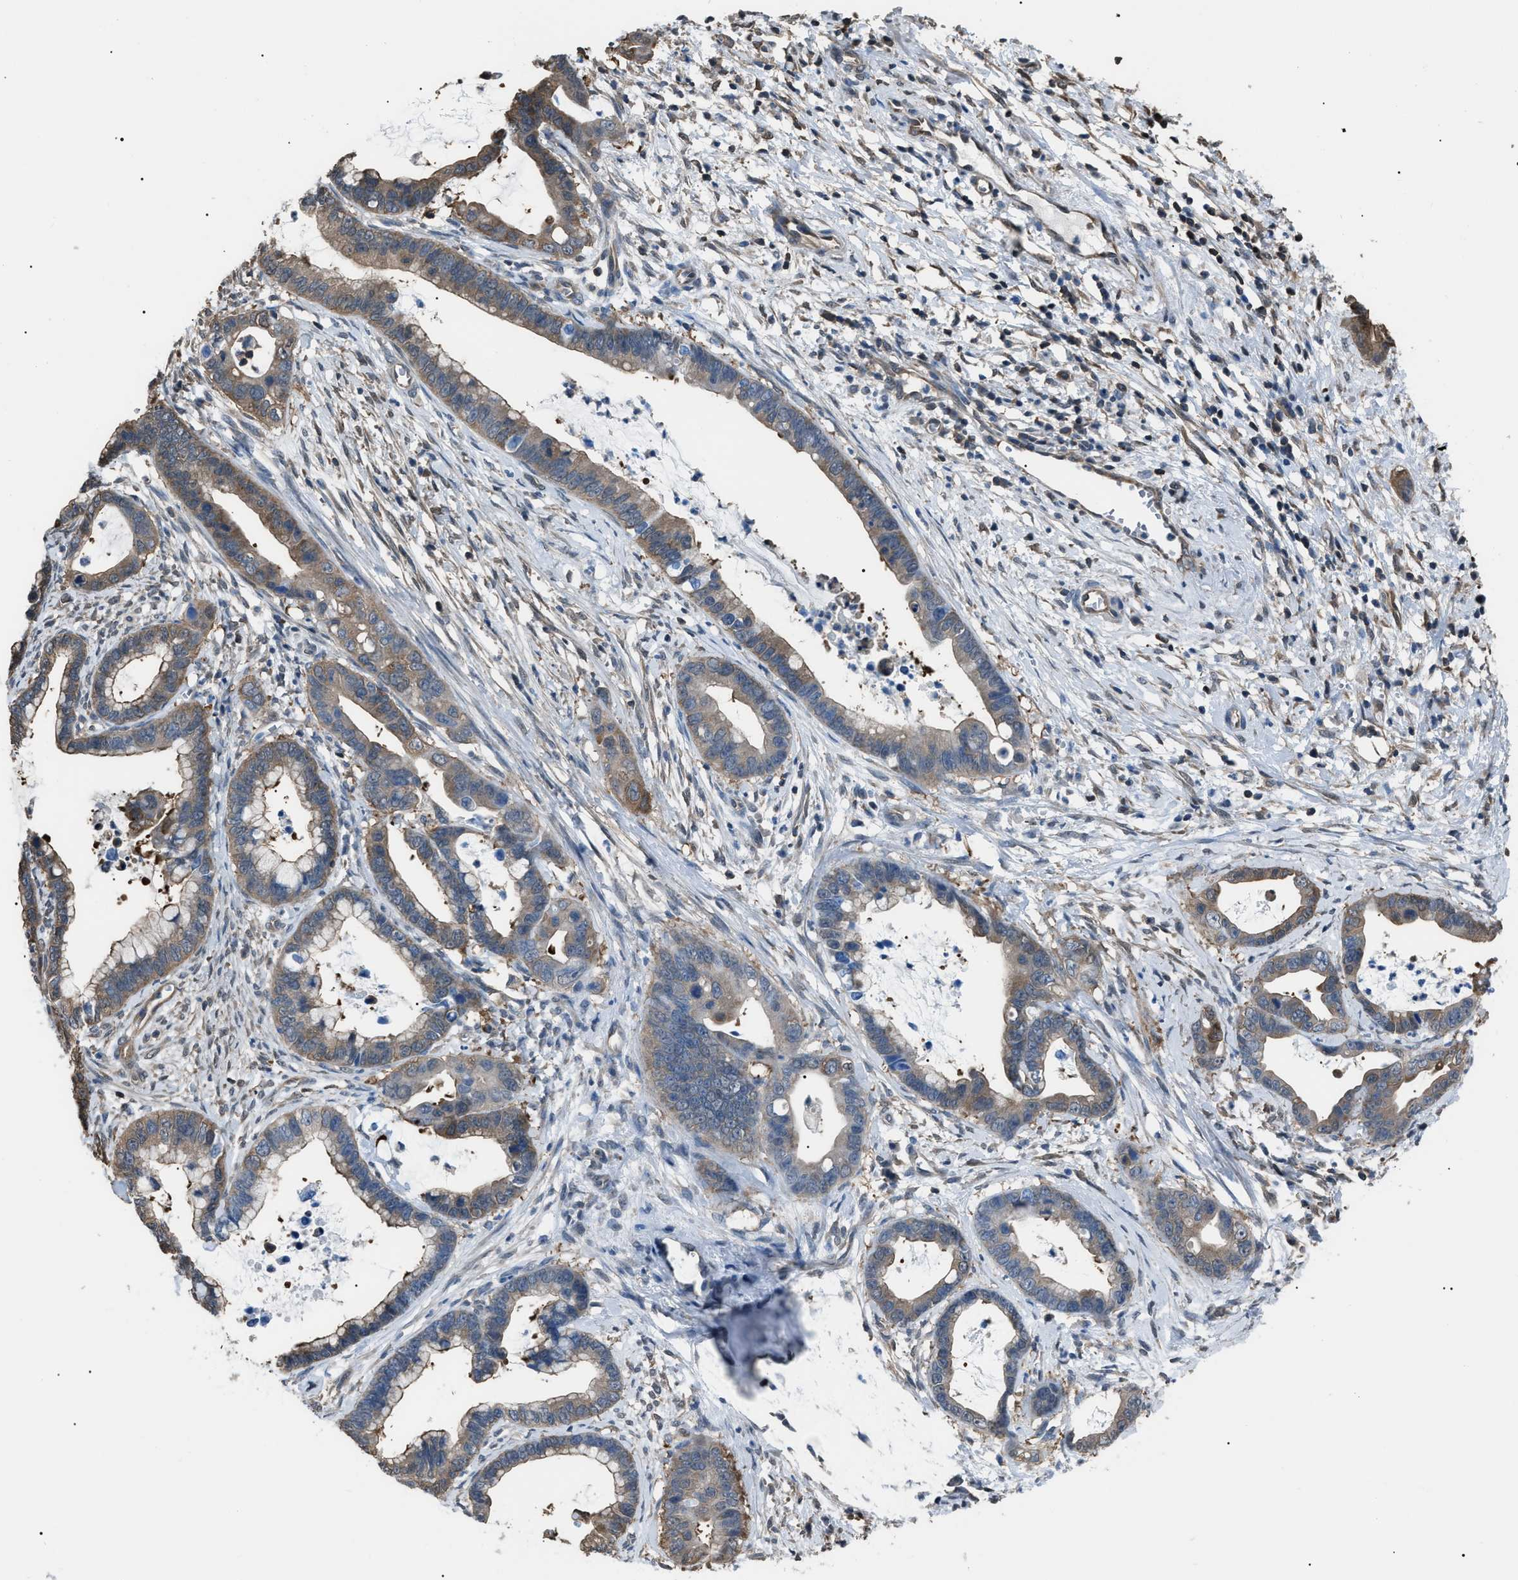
{"staining": {"intensity": "weak", "quantity": ">75%", "location": "cytoplasmic/membranous"}, "tissue": "cervical cancer", "cell_type": "Tumor cells", "image_type": "cancer", "snomed": [{"axis": "morphology", "description": "Adenocarcinoma, NOS"}, {"axis": "topography", "description": "Cervix"}], "caption": "Cervical adenocarcinoma was stained to show a protein in brown. There is low levels of weak cytoplasmic/membranous staining in approximately >75% of tumor cells.", "gene": "PDCD5", "patient": {"sex": "female", "age": 44}}